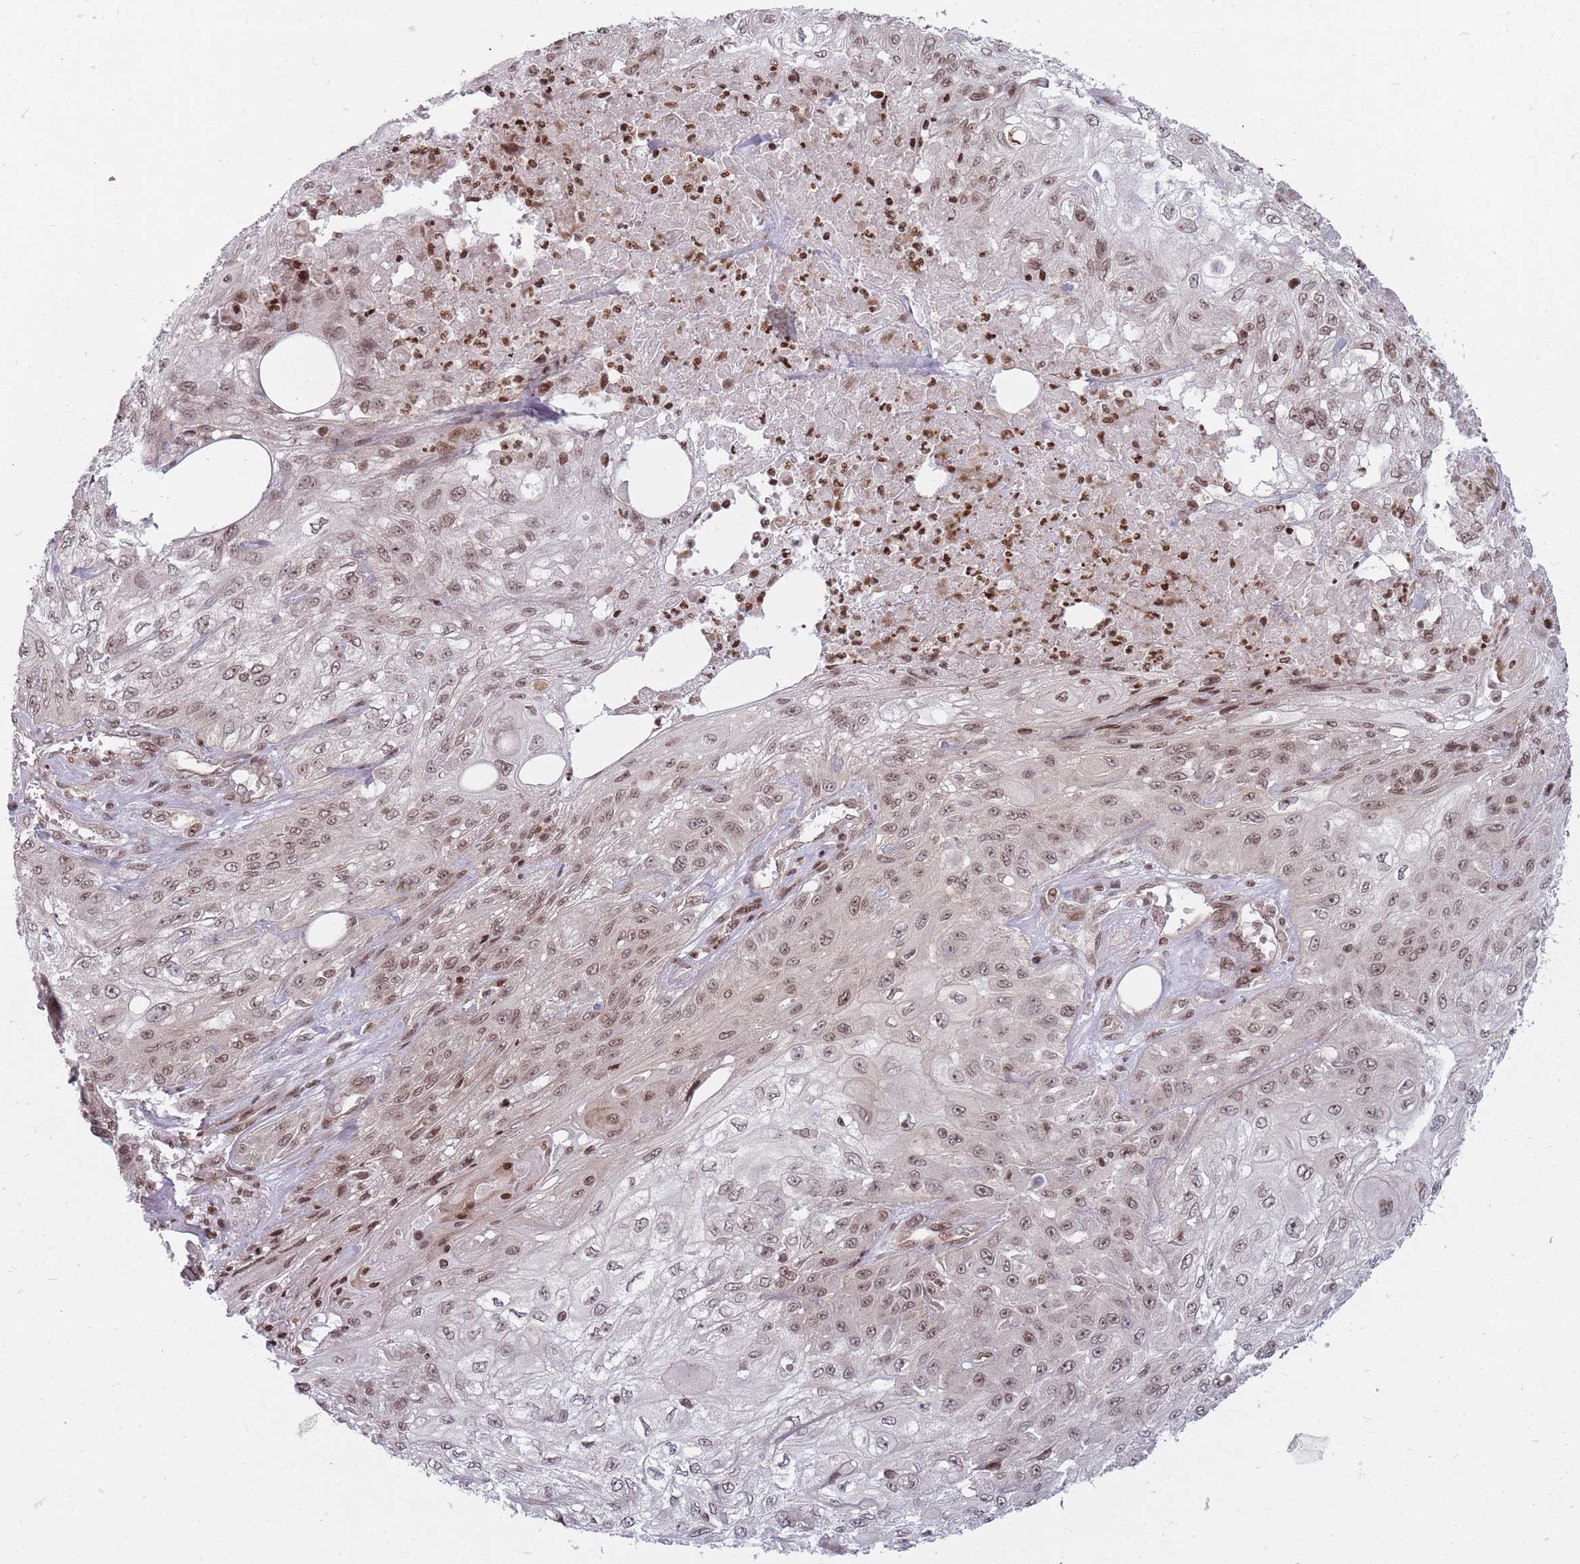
{"staining": {"intensity": "strong", "quantity": "25%-75%", "location": "nuclear"}, "tissue": "skin cancer", "cell_type": "Tumor cells", "image_type": "cancer", "snomed": [{"axis": "morphology", "description": "Squamous cell carcinoma, NOS"}, {"axis": "morphology", "description": "Squamous cell carcinoma, metastatic, NOS"}, {"axis": "topography", "description": "Skin"}, {"axis": "topography", "description": "Lymph node"}], "caption": "High-power microscopy captured an immunohistochemistry micrograph of skin cancer, revealing strong nuclear expression in approximately 25%-75% of tumor cells.", "gene": "TMC6", "patient": {"sex": "male", "age": 75}}